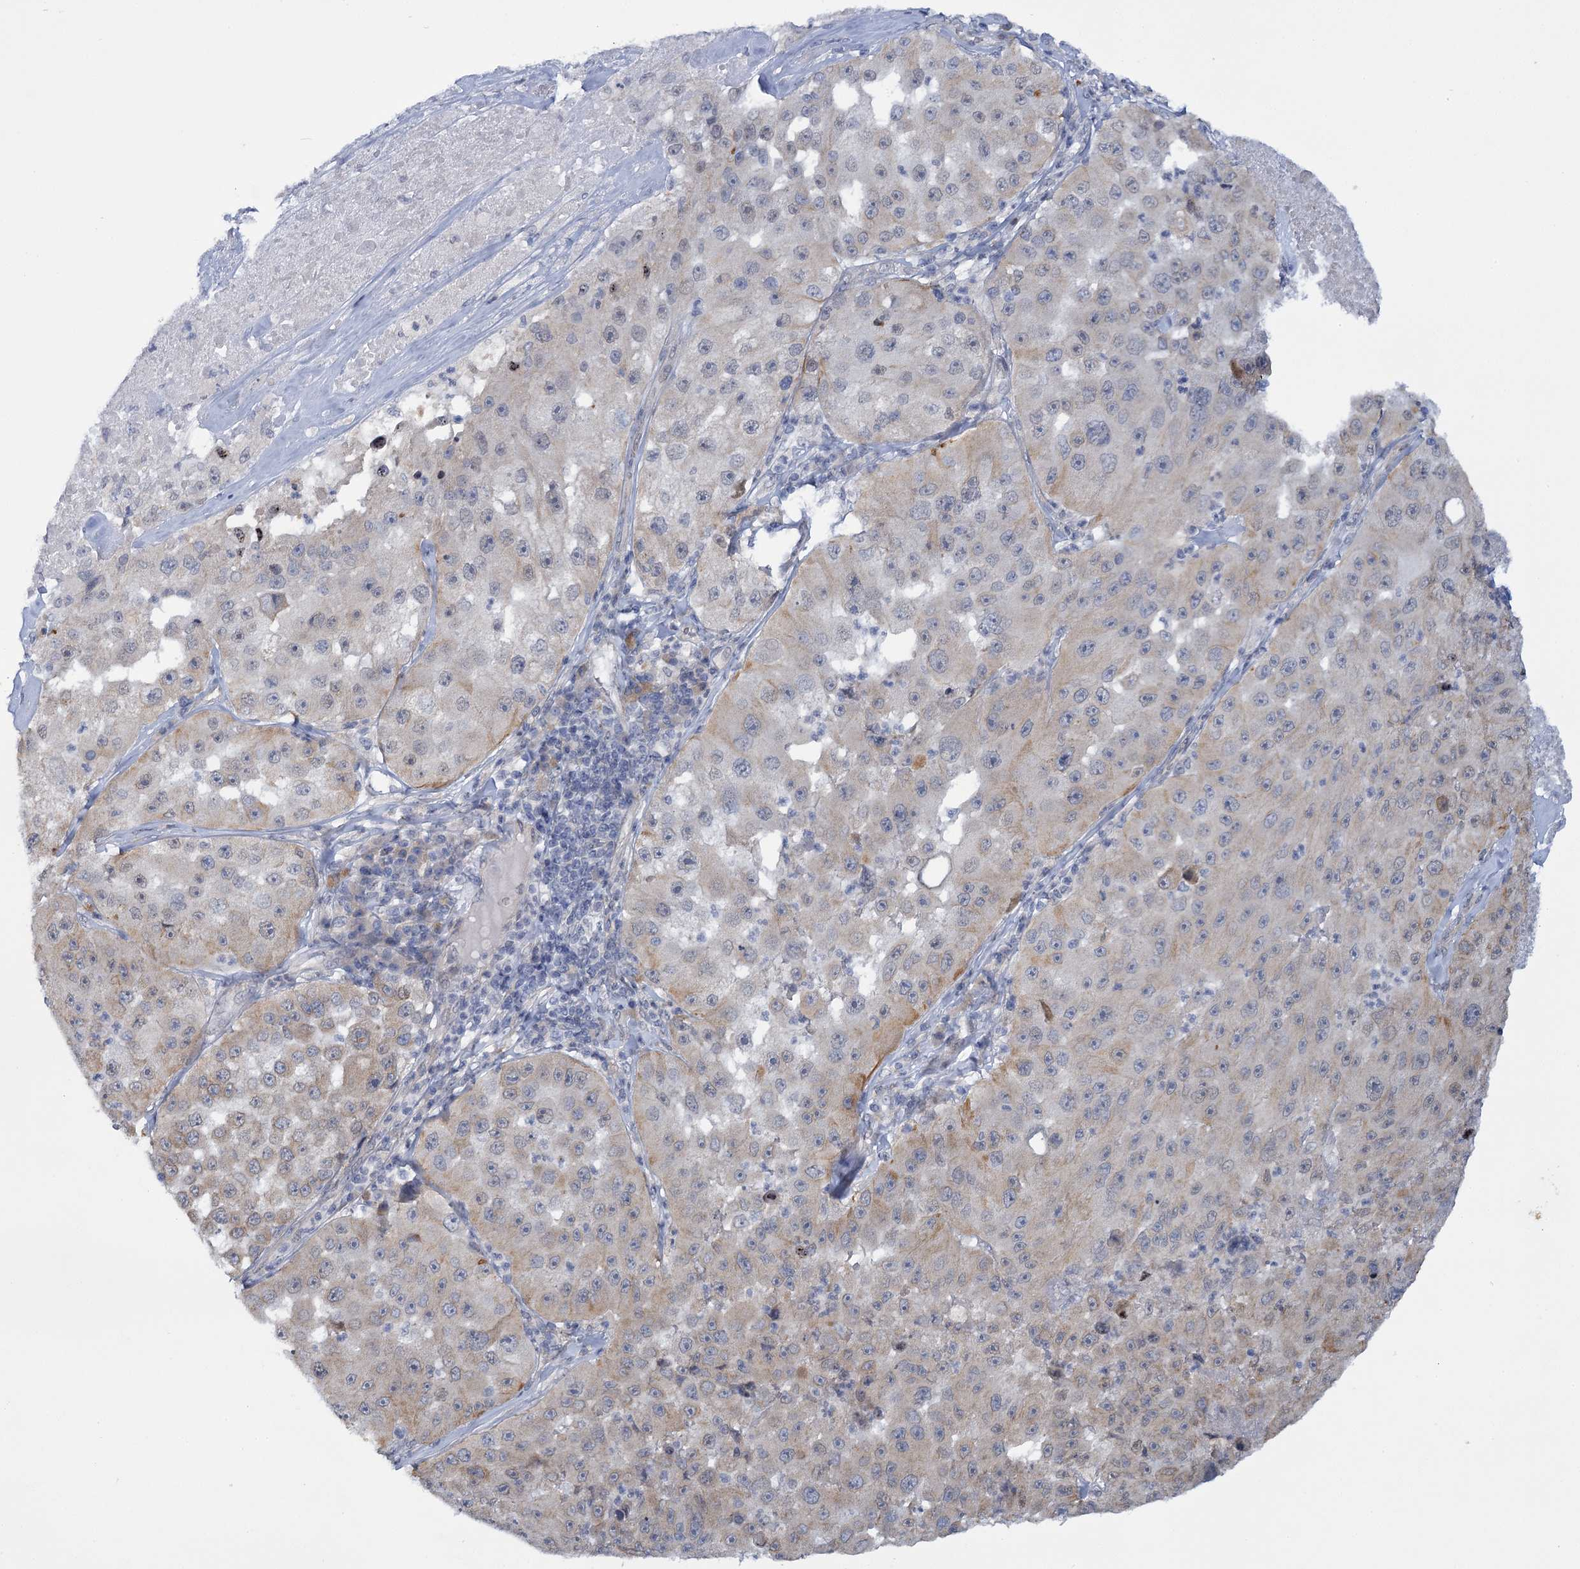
{"staining": {"intensity": "negative", "quantity": "none", "location": "none"}, "tissue": "melanoma", "cell_type": "Tumor cells", "image_type": "cancer", "snomed": [{"axis": "morphology", "description": "Malignant melanoma, Metastatic site"}, {"axis": "topography", "description": "Lymph node"}], "caption": "Immunohistochemical staining of human melanoma demonstrates no significant expression in tumor cells.", "gene": "MBLAC2", "patient": {"sex": "male", "age": 62}}